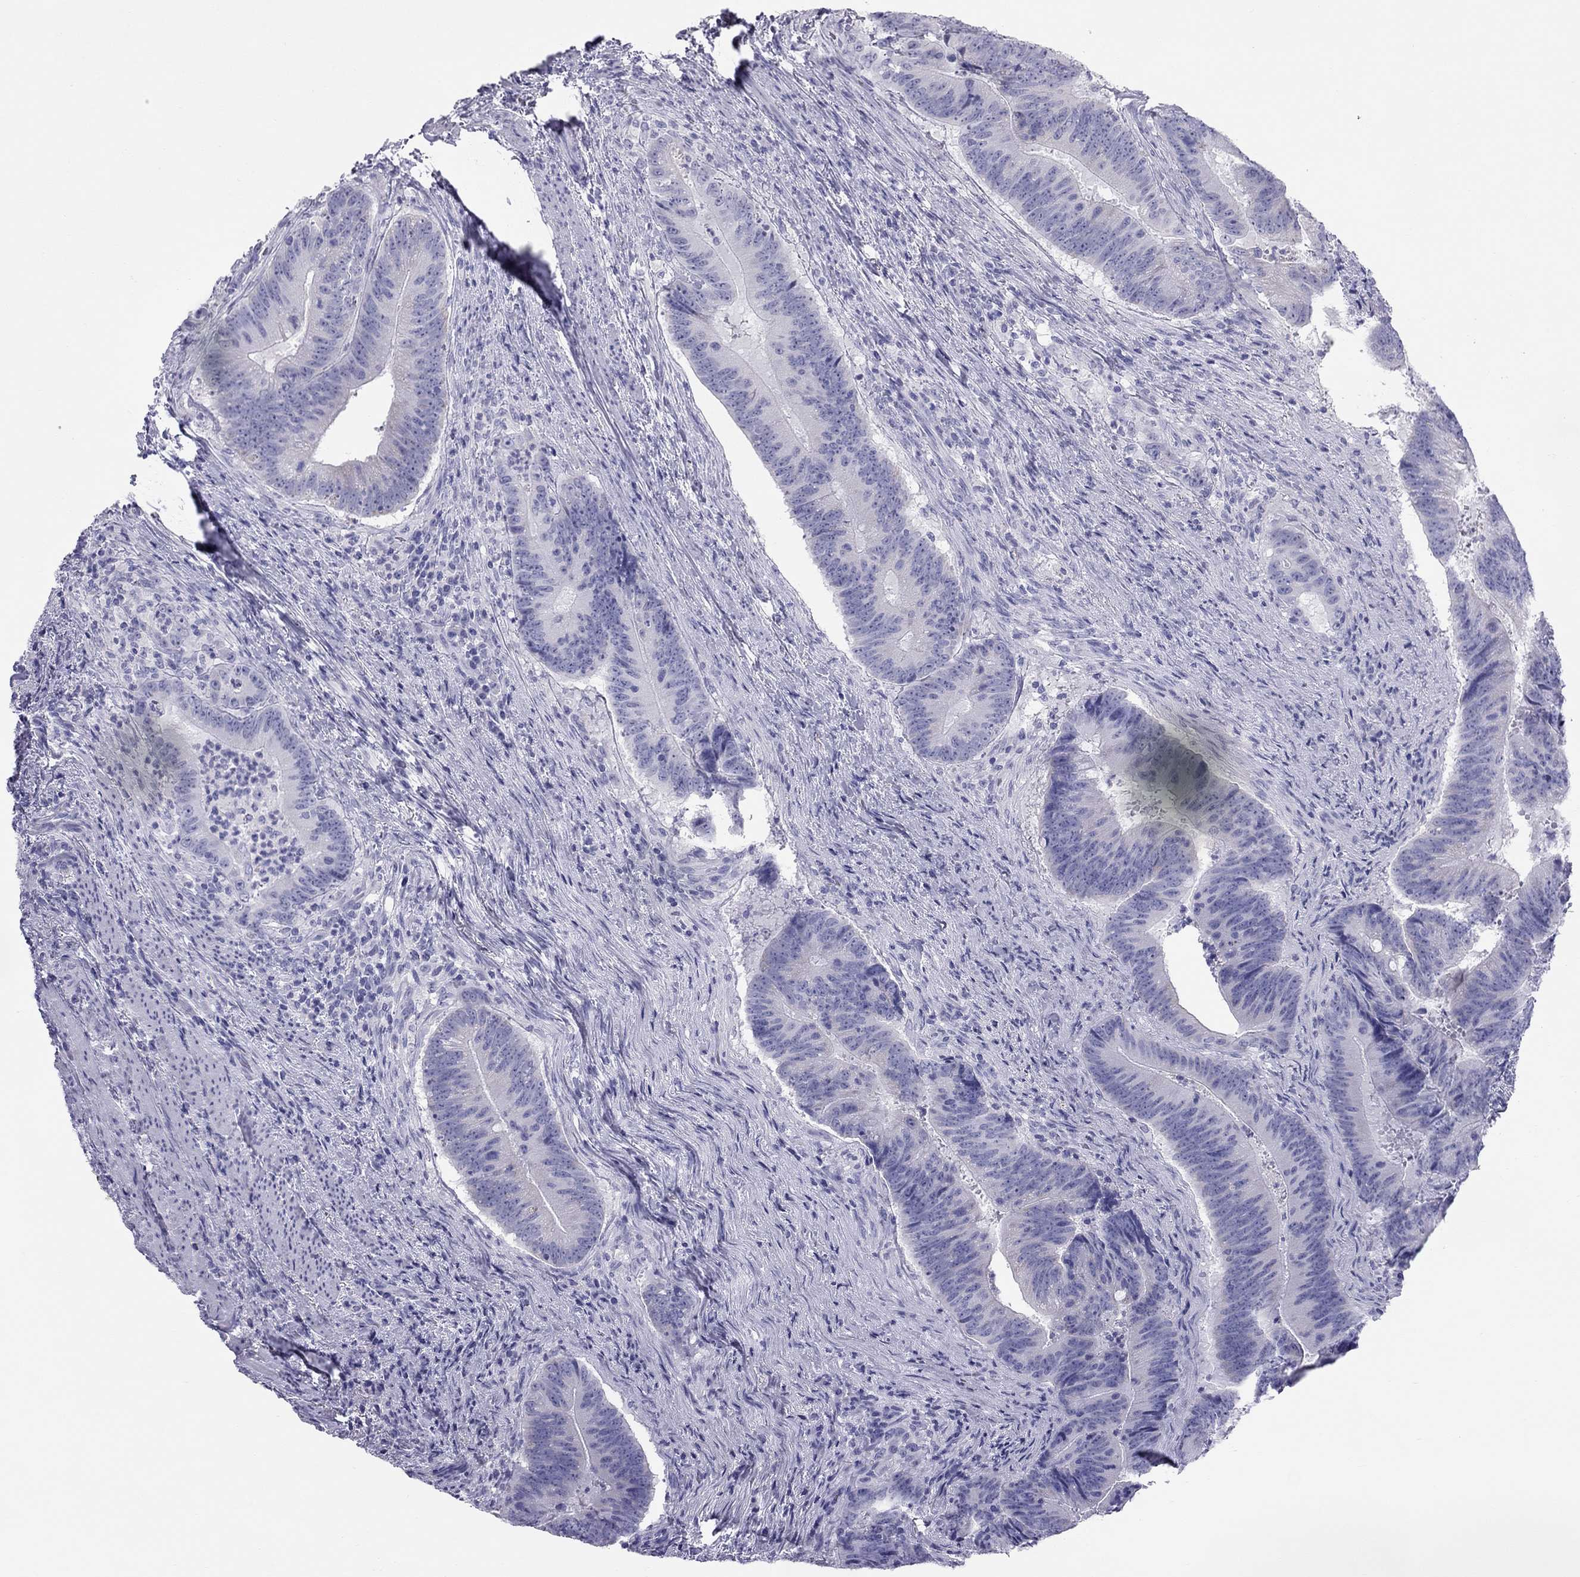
{"staining": {"intensity": "negative", "quantity": "none", "location": "none"}, "tissue": "colorectal cancer", "cell_type": "Tumor cells", "image_type": "cancer", "snomed": [{"axis": "morphology", "description": "Adenocarcinoma, NOS"}, {"axis": "topography", "description": "Colon"}], "caption": "Colorectal adenocarcinoma was stained to show a protein in brown. There is no significant positivity in tumor cells.", "gene": "TRPM3", "patient": {"sex": "female", "age": 87}}